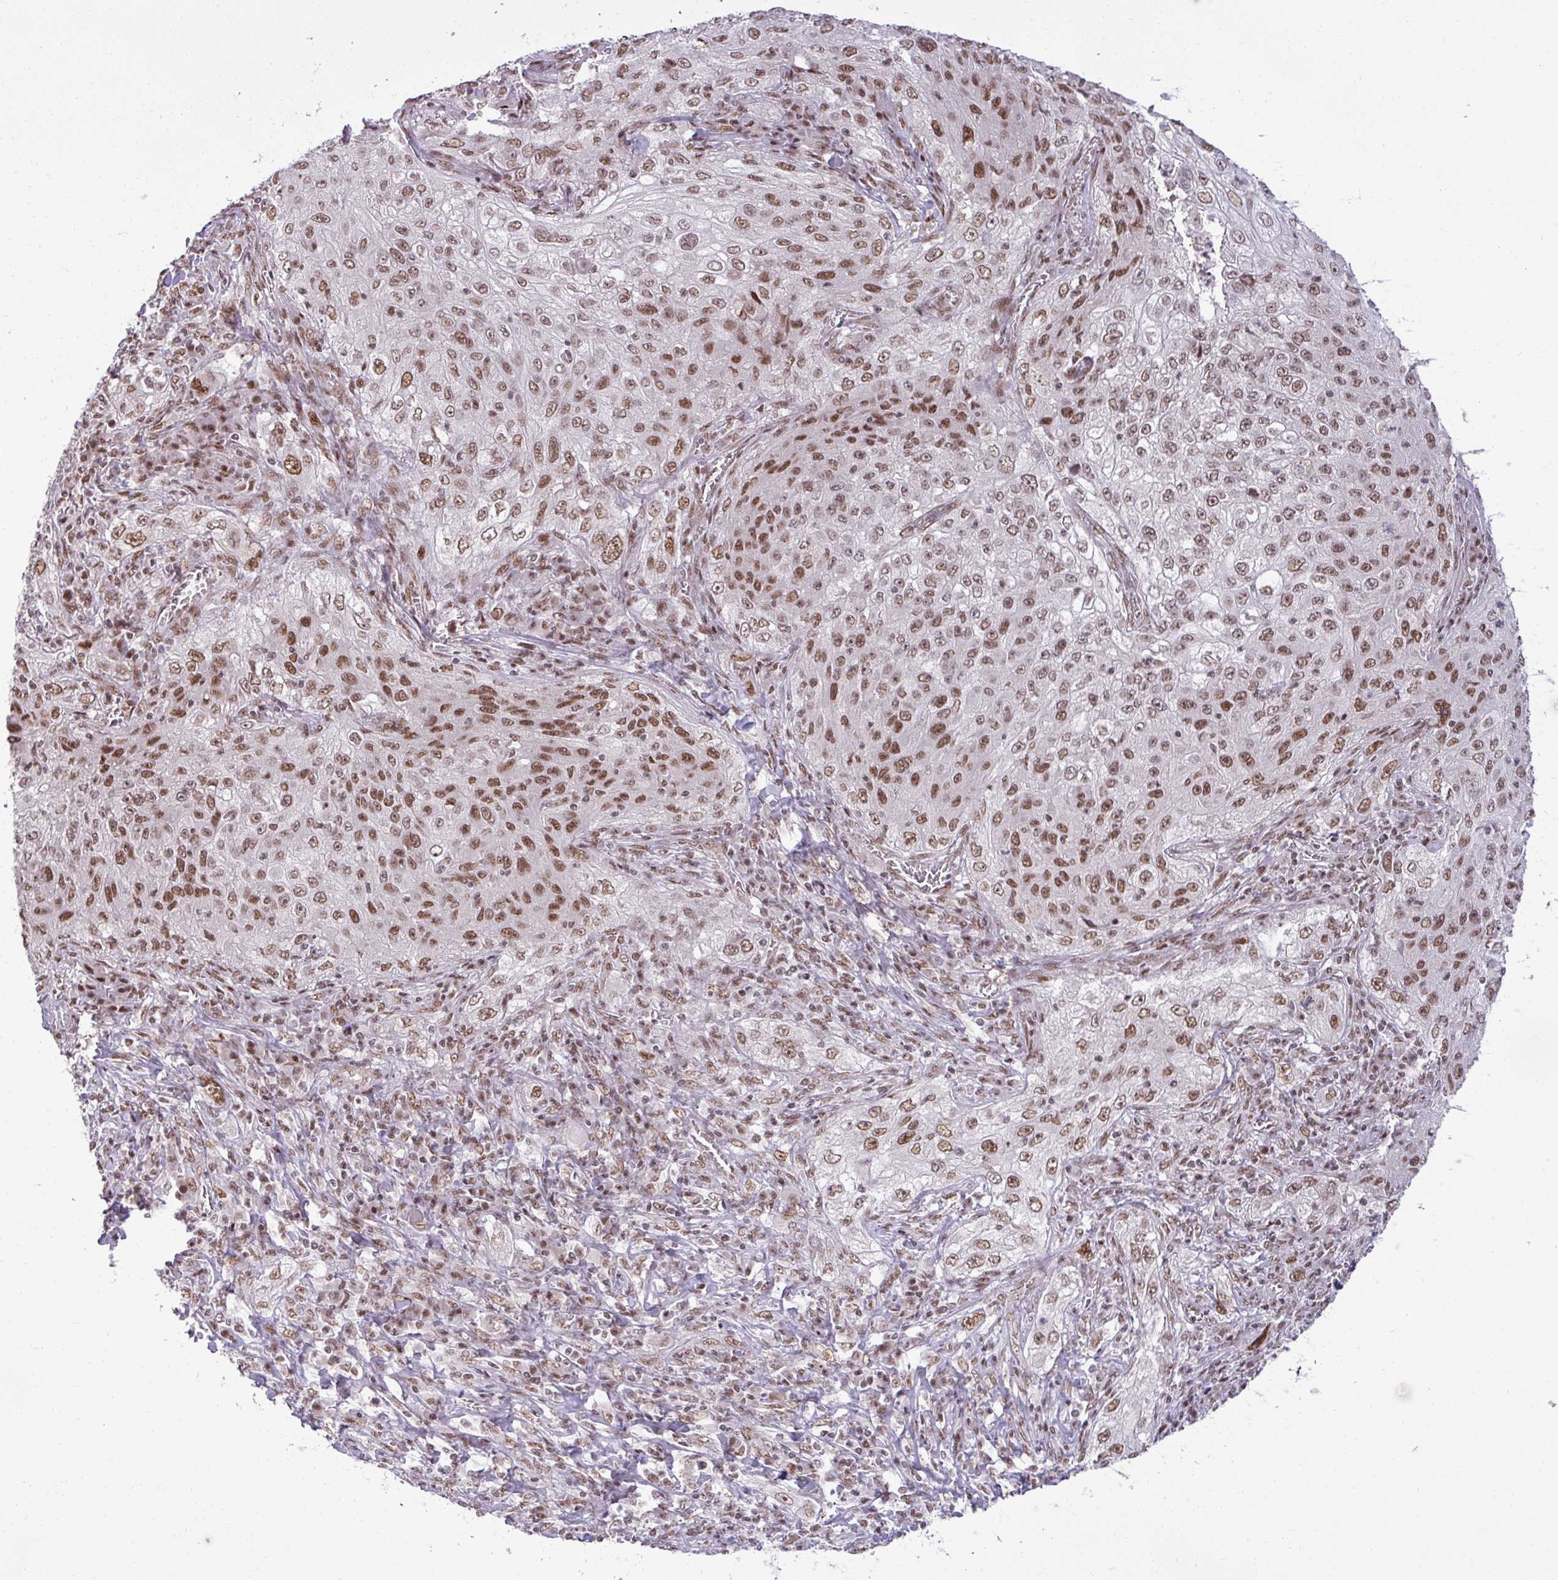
{"staining": {"intensity": "moderate", "quantity": ">75%", "location": "nuclear"}, "tissue": "lung cancer", "cell_type": "Tumor cells", "image_type": "cancer", "snomed": [{"axis": "morphology", "description": "Squamous cell carcinoma, NOS"}, {"axis": "topography", "description": "Lung"}], "caption": "A photomicrograph of human lung cancer stained for a protein reveals moderate nuclear brown staining in tumor cells.", "gene": "PTPN20", "patient": {"sex": "female", "age": 69}}